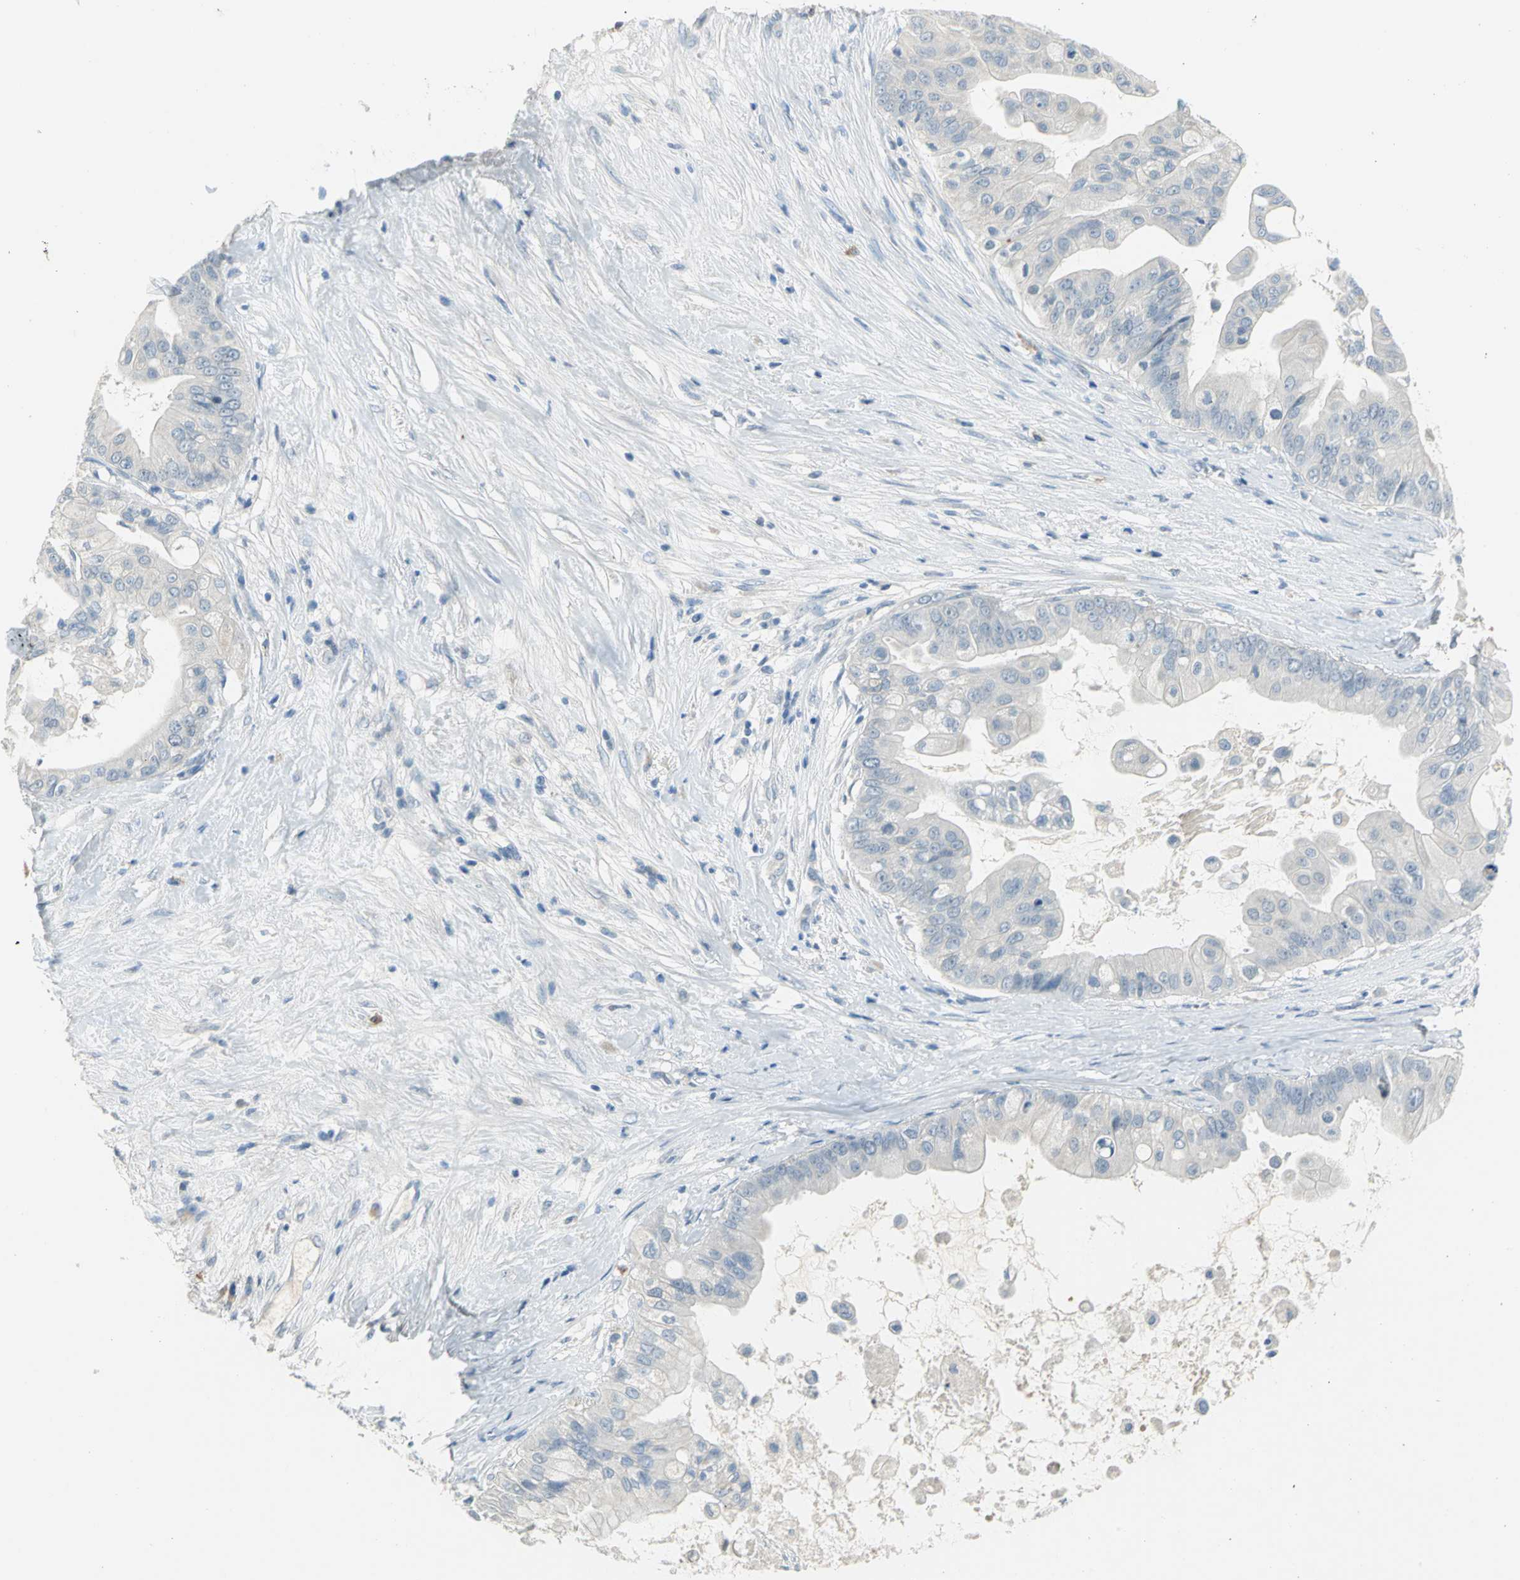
{"staining": {"intensity": "negative", "quantity": "none", "location": "none"}, "tissue": "pancreatic cancer", "cell_type": "Tumor cells", "image_type": "cancer", "snomed": [{"axis": "morphology", "description": "Adenocarcinoma, NOS"}, {"axis": "topography", "description": "Pancreas"}], "caption": "IHC histopathology image of neoplastic tissue: human pancreatic adenocarcinoma stained with DAB displays no significant protein expression in tumor cells.", "gene": "ZIC1", "patient": {"sex": "female", "age": 75}}